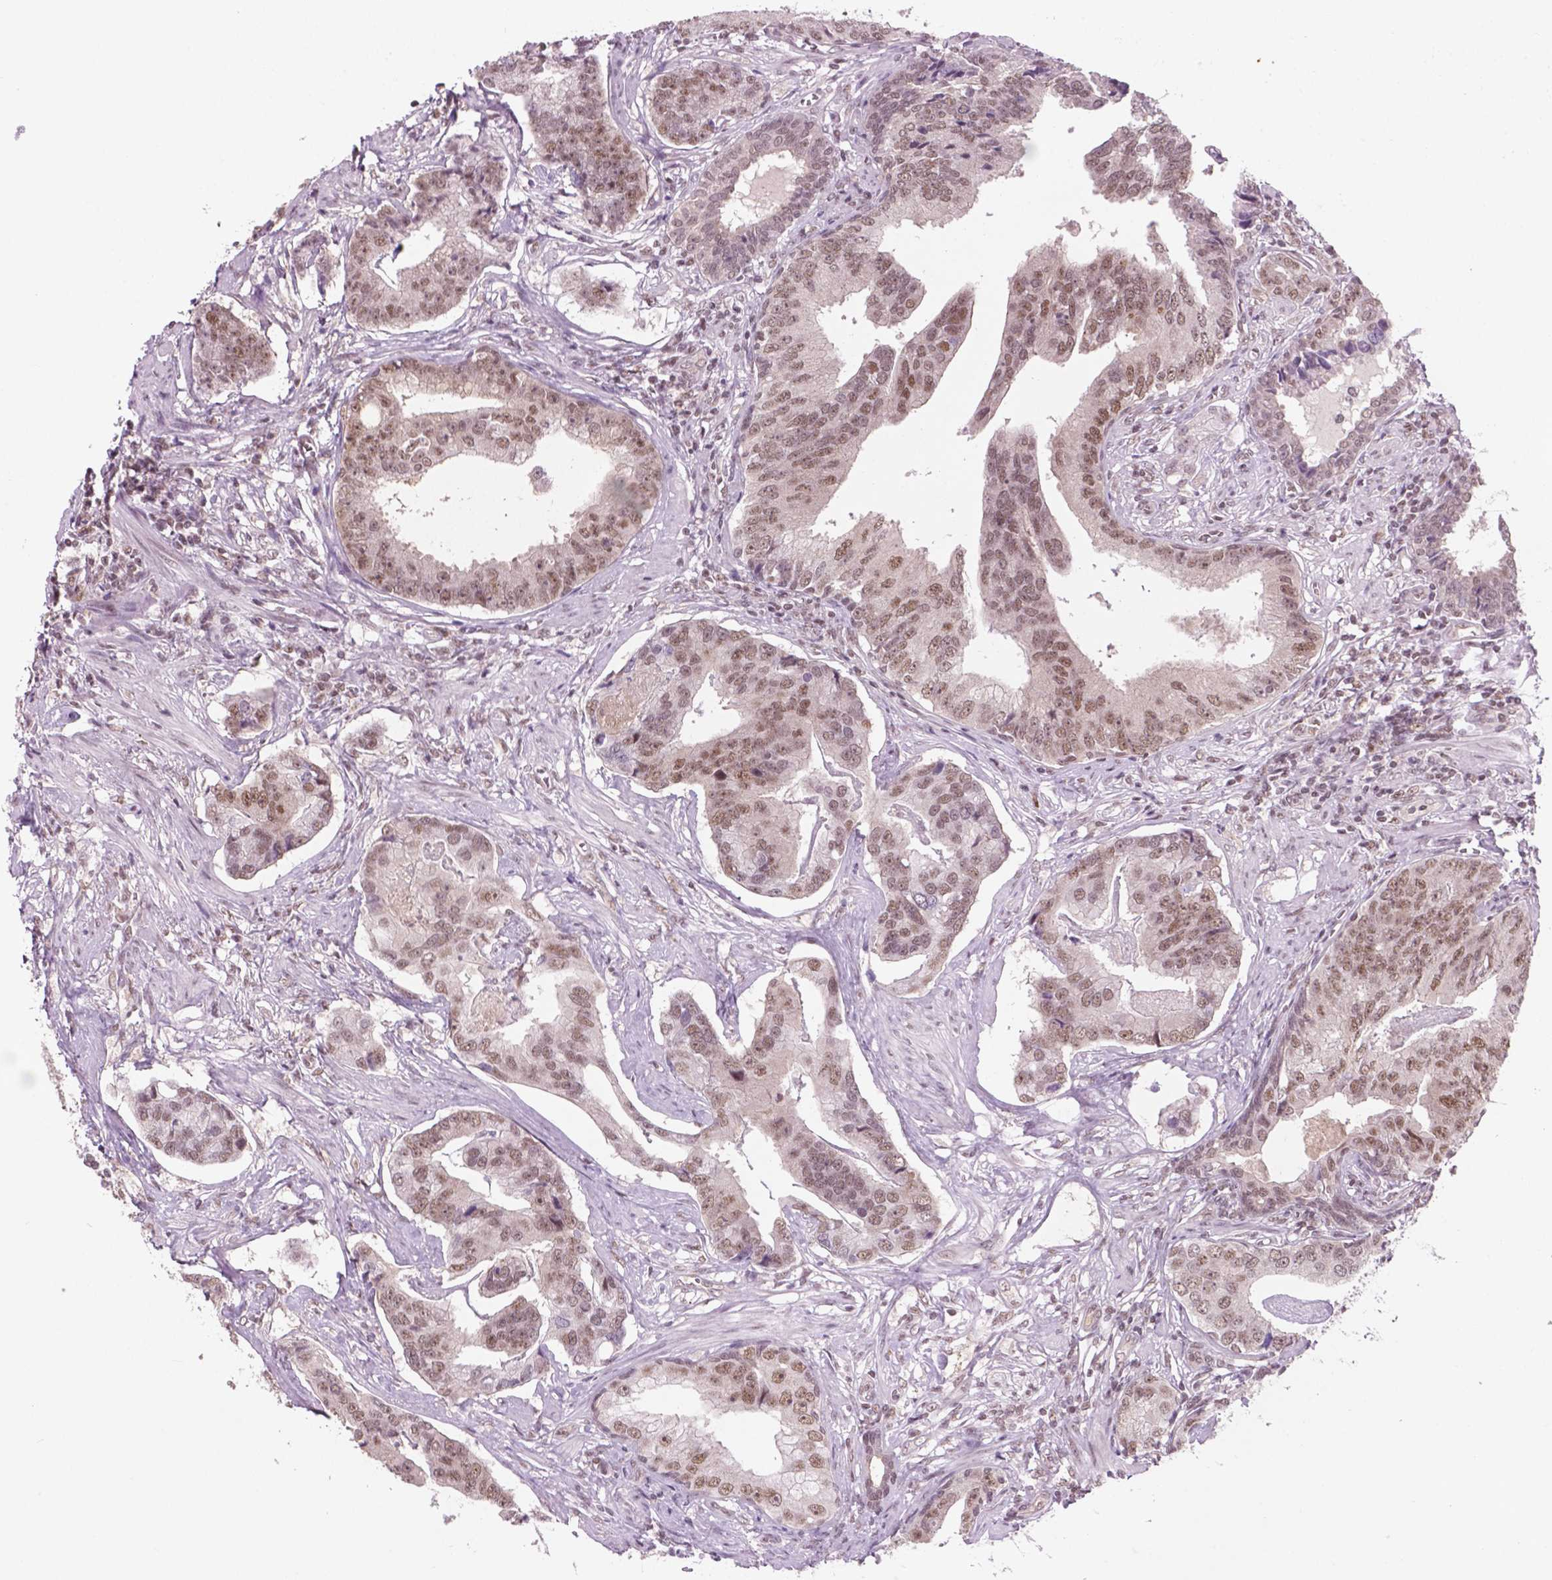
{"staining": {"intensity": "moderate", "quantity": ">75%", "location": "nuclear"}, "tissue": "prostate cancer", "cell_type": "Tumor cells", "image_type": "cancer", "snomed": [{"axis": "morphology", "description": "Adenocarcinoma, NOS"}, {"axis": "topography", "description": "Prostate"}], "caption": "This is an image of immunohistochemistry (IHC) staining of adenocarcinoma (prostate), which shows moderate expression in the nuclear of tumor cells.", "gene": "PHAX", "patient": {"sex": "male", "age": 64}}